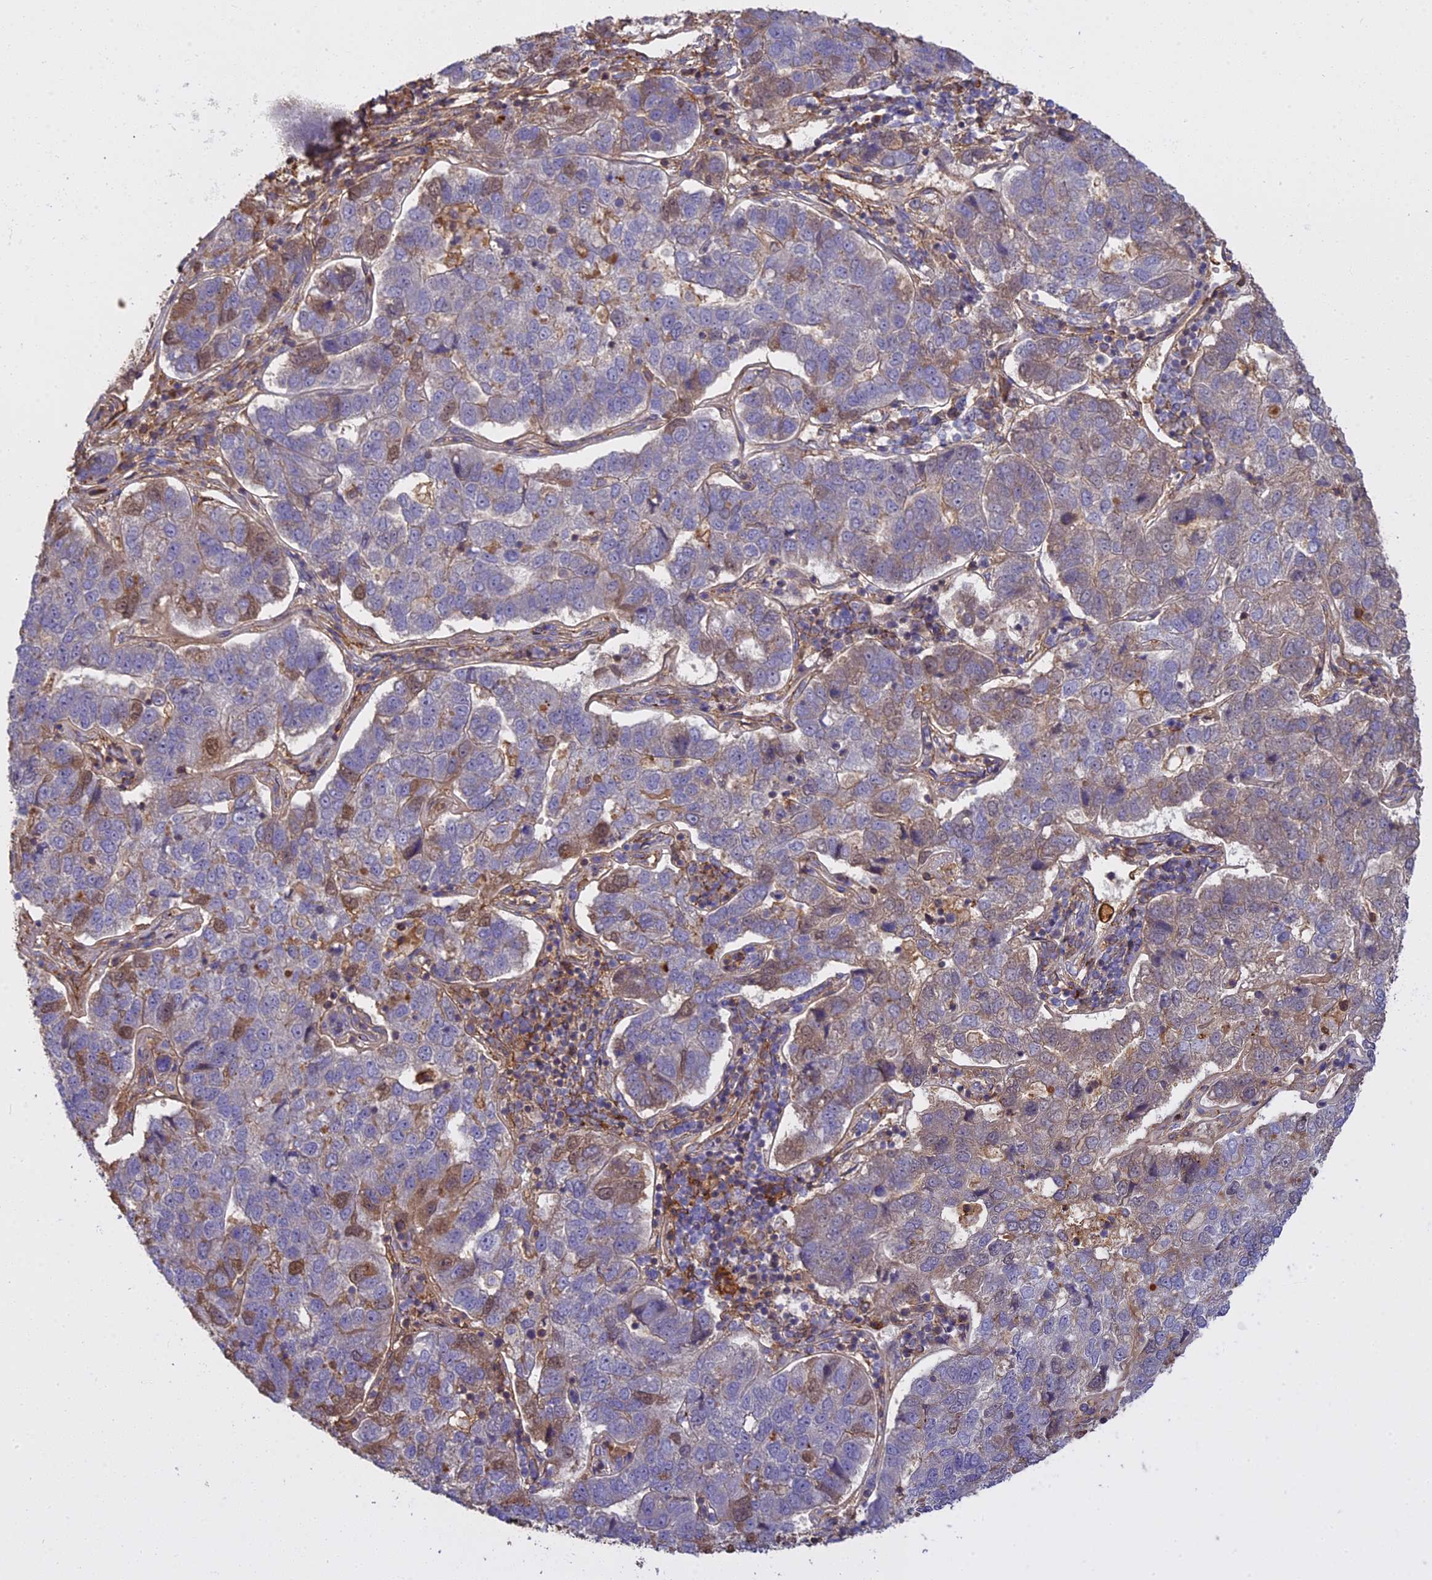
{"staining": {"intensity": "weak", "quantity": "<25%", "location": "cytoplasmic/membranous"}, "tissue": "pancreatic cancer", "cell_type": "Tumor cells", "image_type": "cancer", "snomed": [{"axis": "morphology", "description": "Adenocarcinoma, NOS"}, {"axis": "topography", "description": "Pancreas"}], "caption": "Protein analysis of adenocarcinoma (pancreatic) reveals no significant staining in tumor cells.", "gene": "CFAP119", "patient": {"sex": "female", "age": 61}}